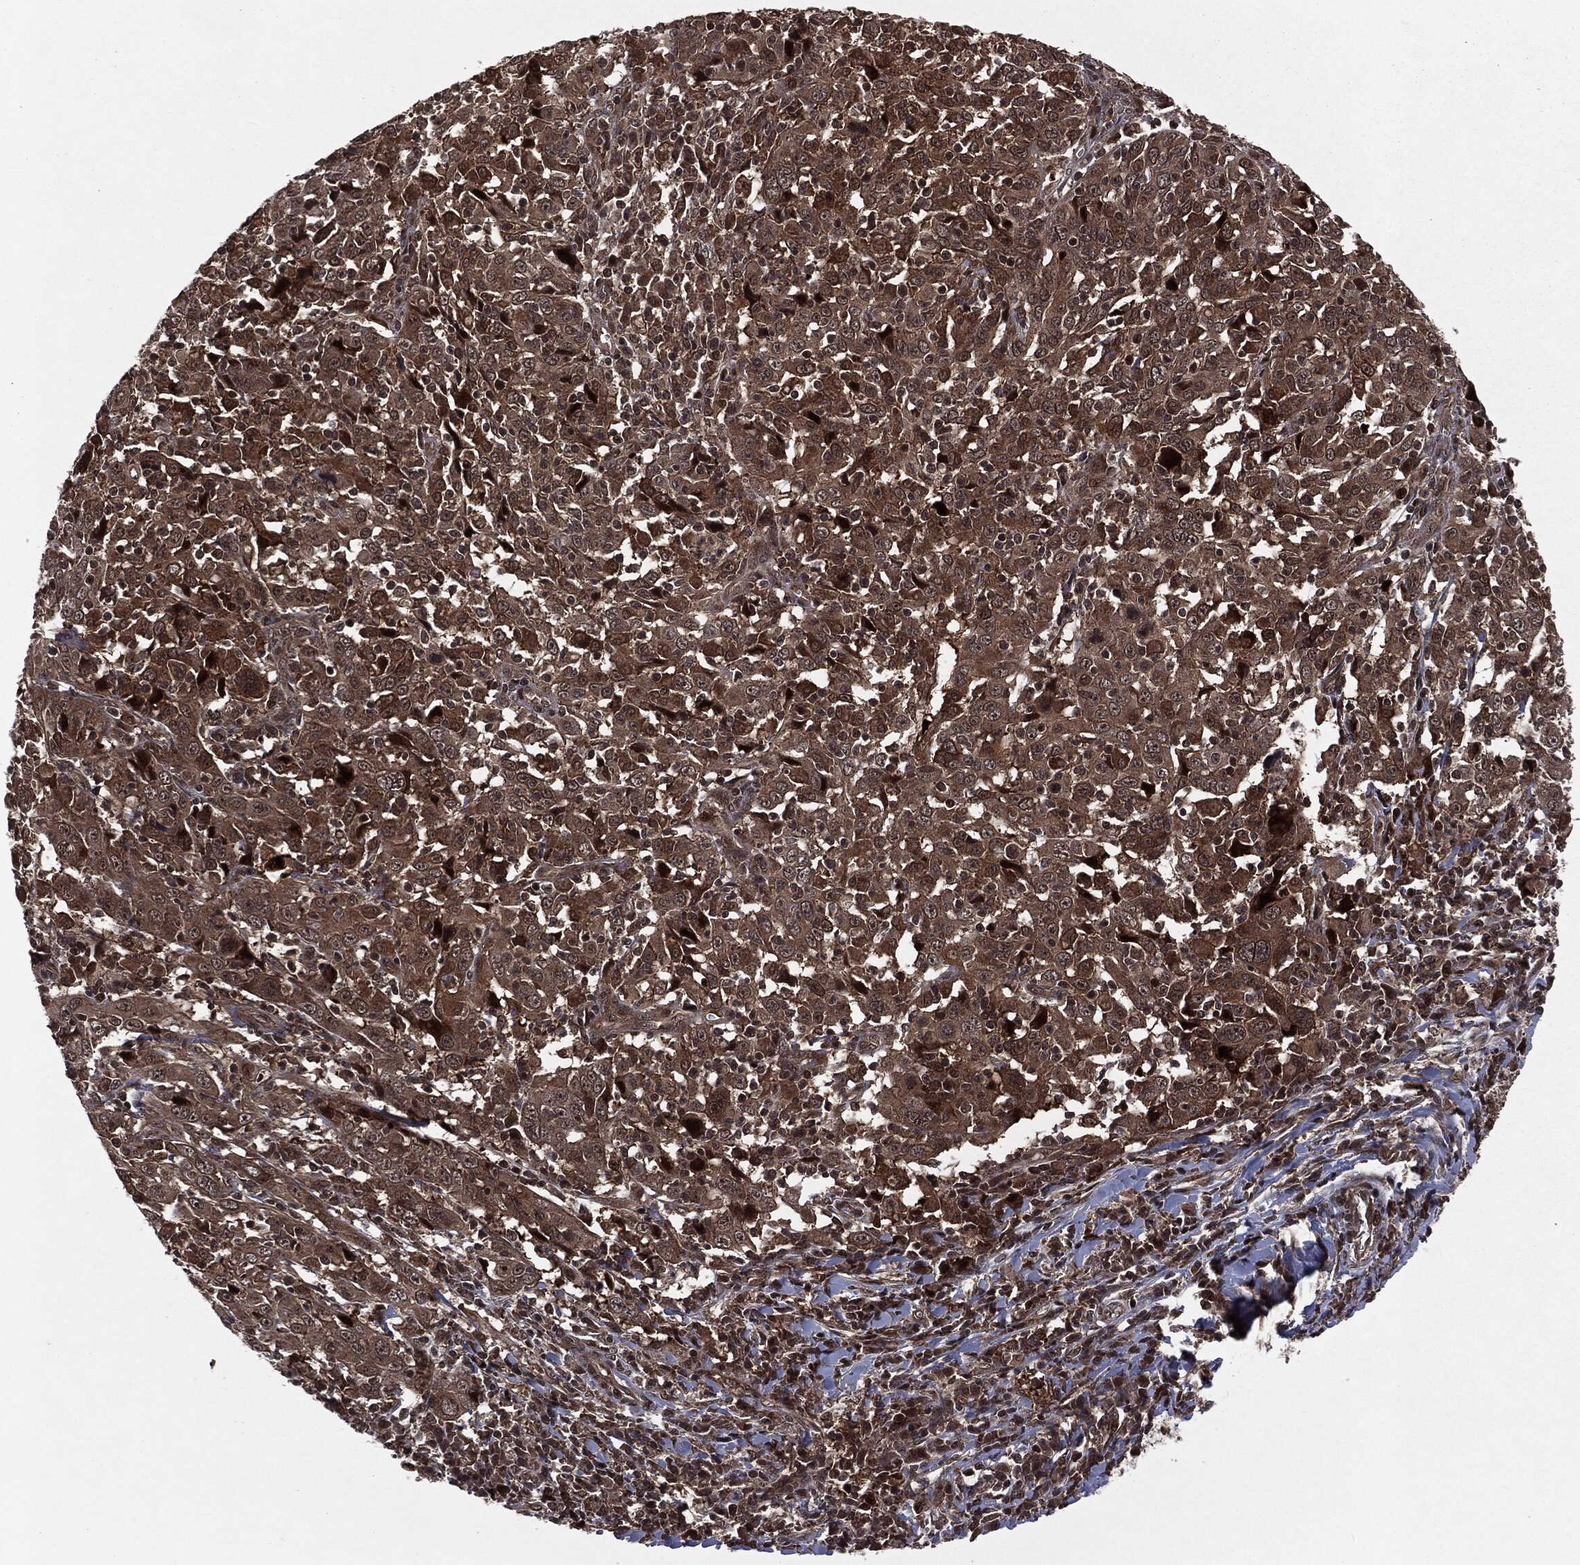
{"staining": {"intensity": "strong", "quantity": "25%-75%", "location": "cytoplasmic/membranous"}, "tissue": "cervical cancer", "cell_type": "Tumor cells", "image_type": "cancer", "snomed": [{"axis": "morphology", "description": "Squamous cell carcinoma, NOS"}, {"axis": "topography", "description": "Cervix"}], "caption": "This is an image of IHC staining of cervical squamous cell carcinoma, which shows strong positivity in the cytoplasmic/membranous of tumor cells.", "gene": "STAU2", "patient": {"sex": "female", "age": 46}}